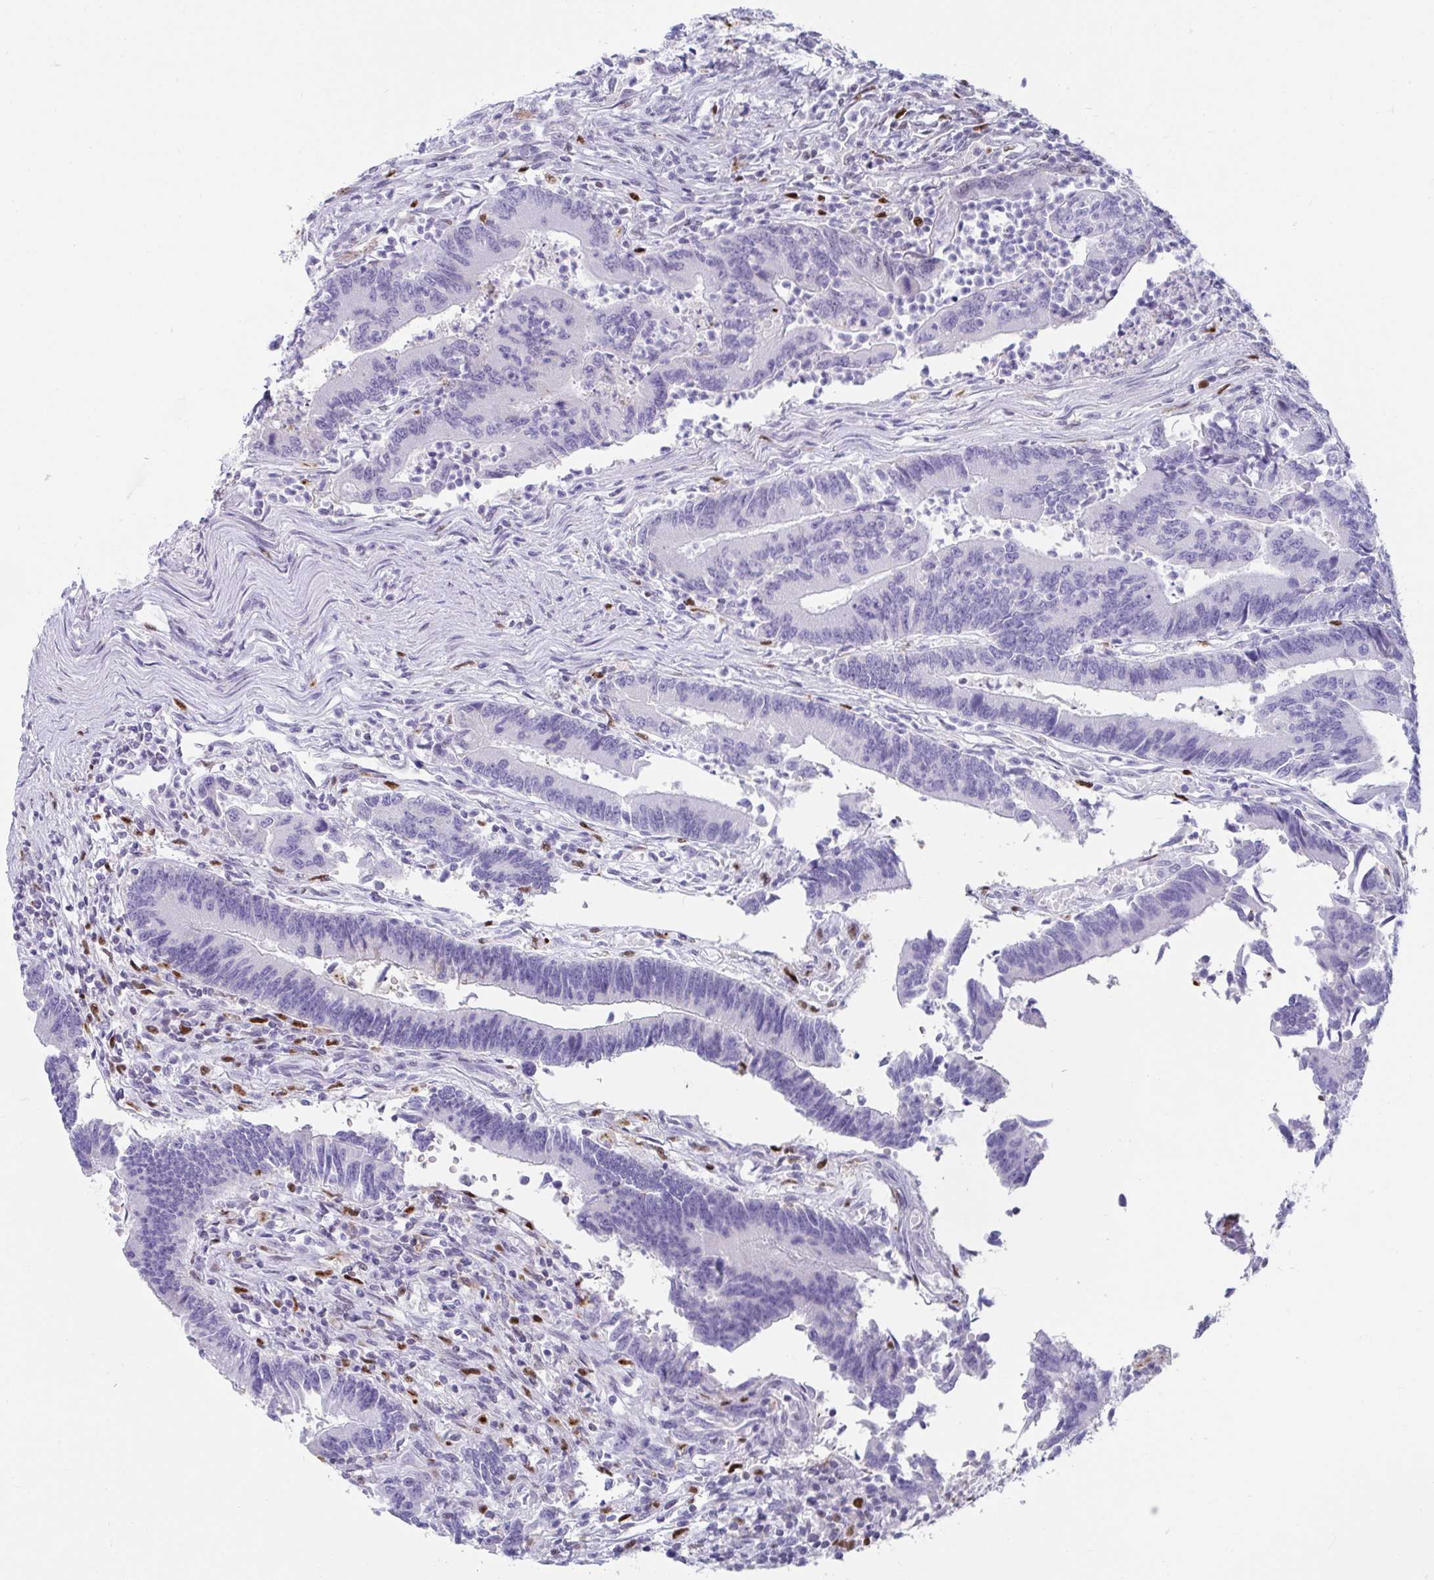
{"staining": {"intensity": "negative", "quantity": "none", "location": "none"}, "tissue": "colorectal cancer", "cell_type": "Tumor cells", "image_type": "cancer", "snomed": [{"axis": "morphology", "description": "Adenocarcinoma, NOS"}, {"axis": "topography", "description": "Colon"}], "caption": "This is an immunohistochemistry (IHC) histopathology image of human colorectal cancer (adenocarcinoma). There is no positivity in tumor cells.", "gene": "ZNF586", "patient": {"sex": "female", "age": 67}}